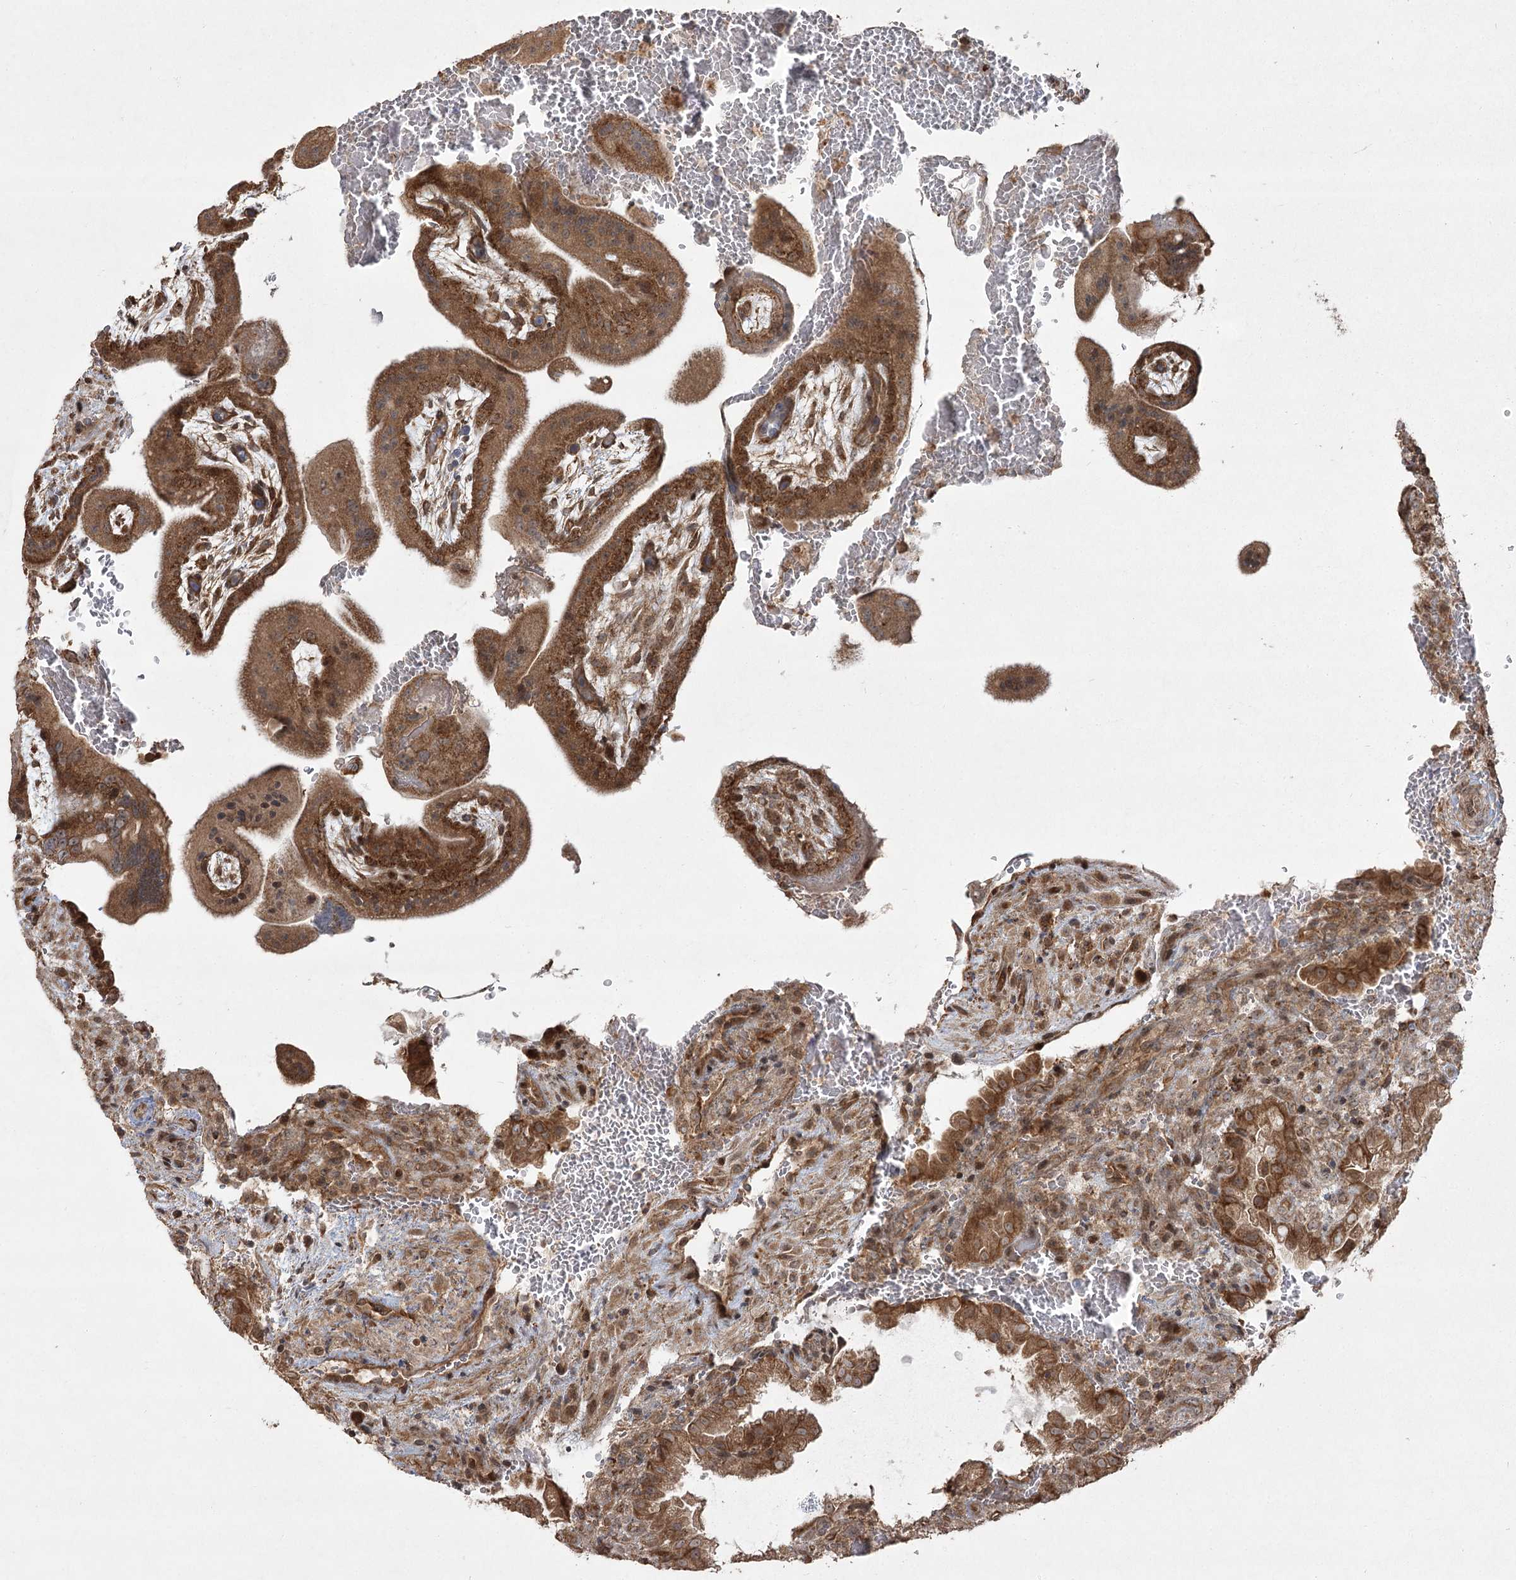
{"staining": {"intensity": "moderate", "quantity": ">75%", "location": "cytoplasmic/membranous,nuclear"}, "tissue": "placenta", "cell_type": "Decidual cells", "image_type": "normal", "snomed": [{"axis": "morphology", "description": "Normal tissue, NOS"}, {"axis": "topography", "description": "Placenta"}], "caption": "This is a micrograph of immunohistochemistry staining of normal placenta, which shows moderate expression in the cytoplasmic/membranous,nuclear of decidual cells.", "gene": "CPLANE1", "patient": {"sex": "female", "age": 35}}